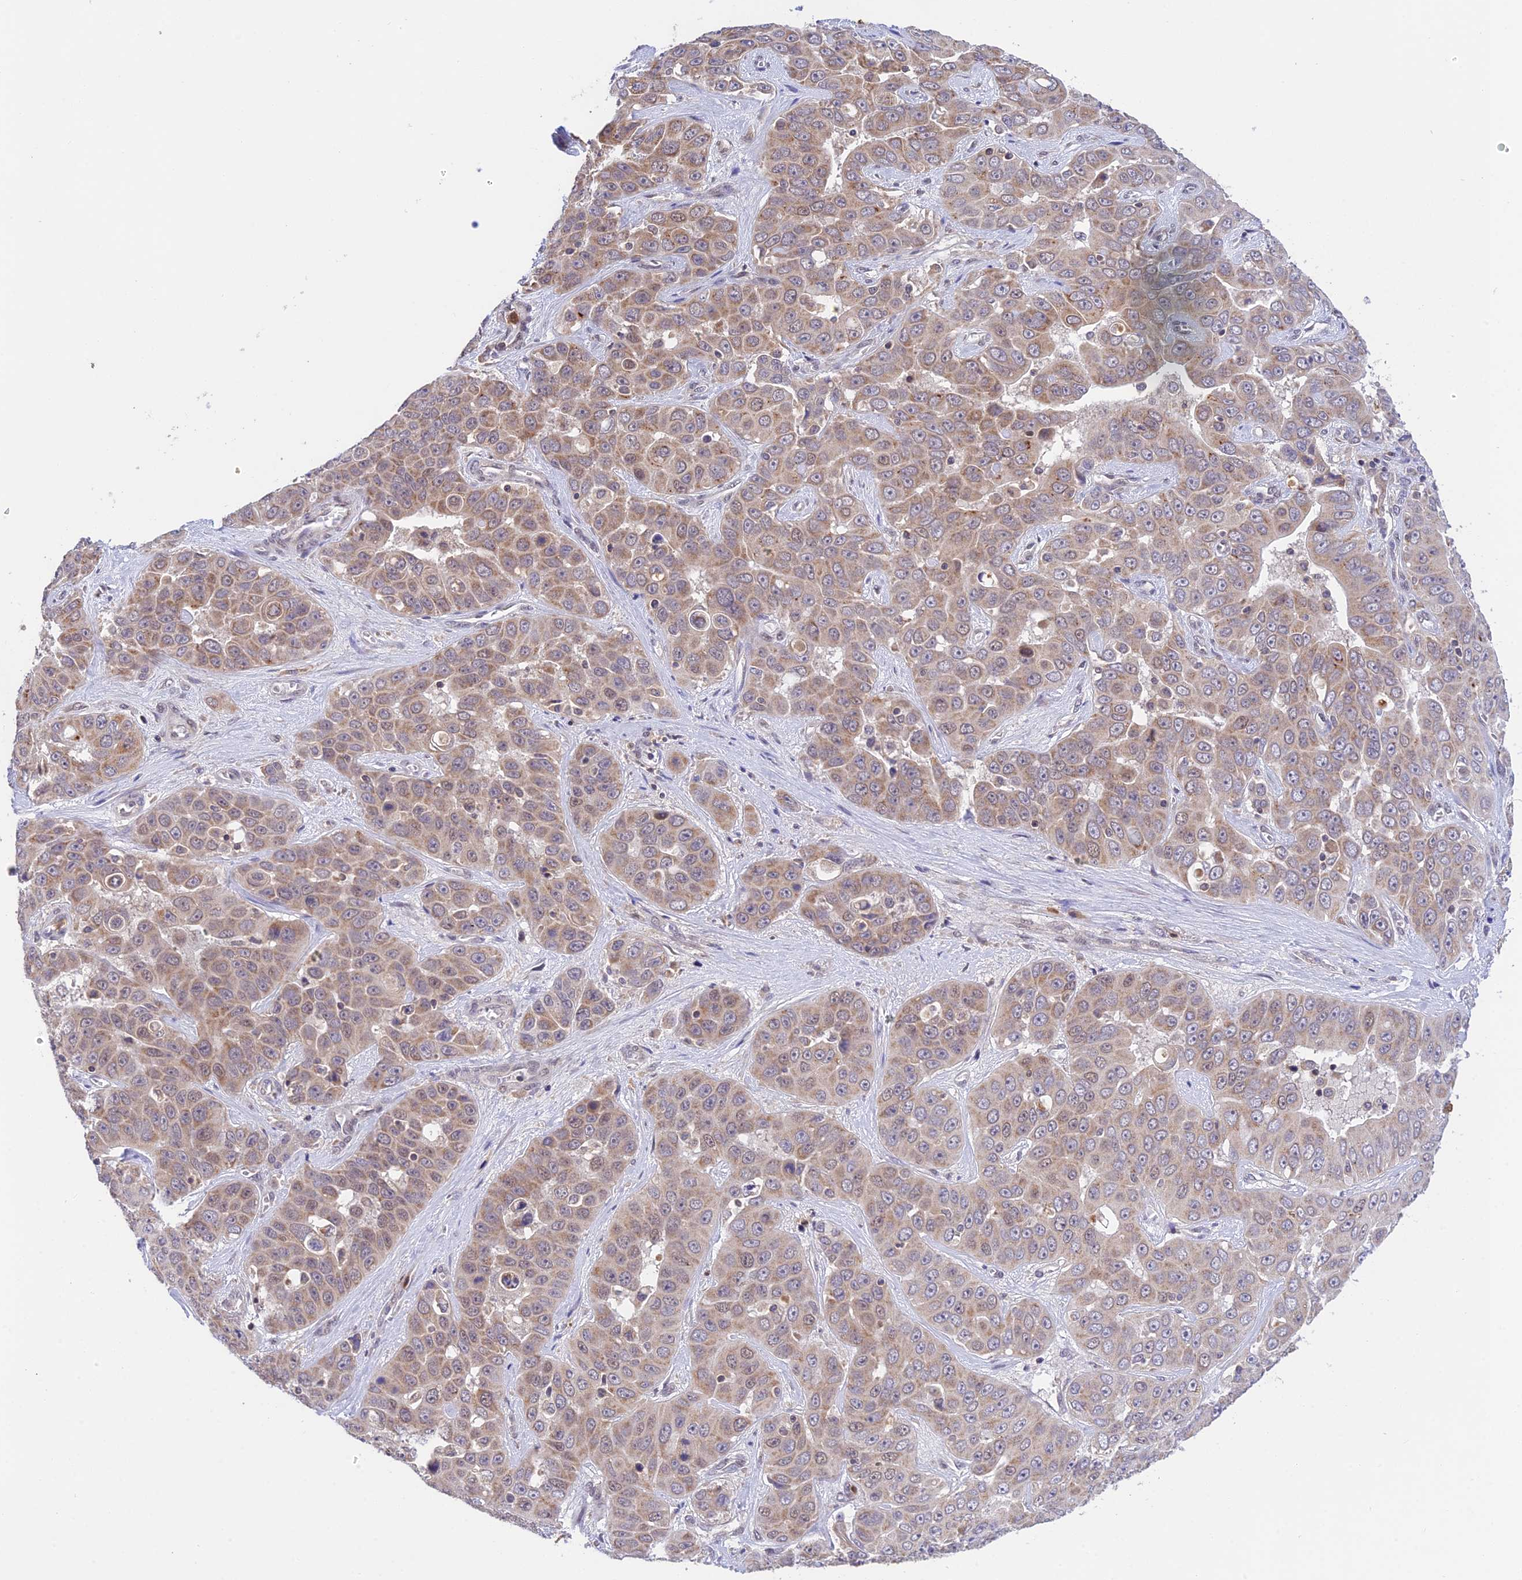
{"staining": {"intensity": "weak", "quantity": ">75%", "location": "cytoplasmic/membranous"}, "tissue": "liver cancer", "cell_type": "Tumor cells", "image_type": "cancer", "snomed": [{"axis": "morphology", "description": "Cholangiocarcinoma"}, {"axis": "topography", "description": "Liver"}], "caption": "A histopathology image of cholangiocarcinoma (liver) stained for a protein demonstrates weak cytoplasmic/membranous brown staining in tumor cells.", "gene": "PEX16", "patient": {"sex": "female", "age": 52}}